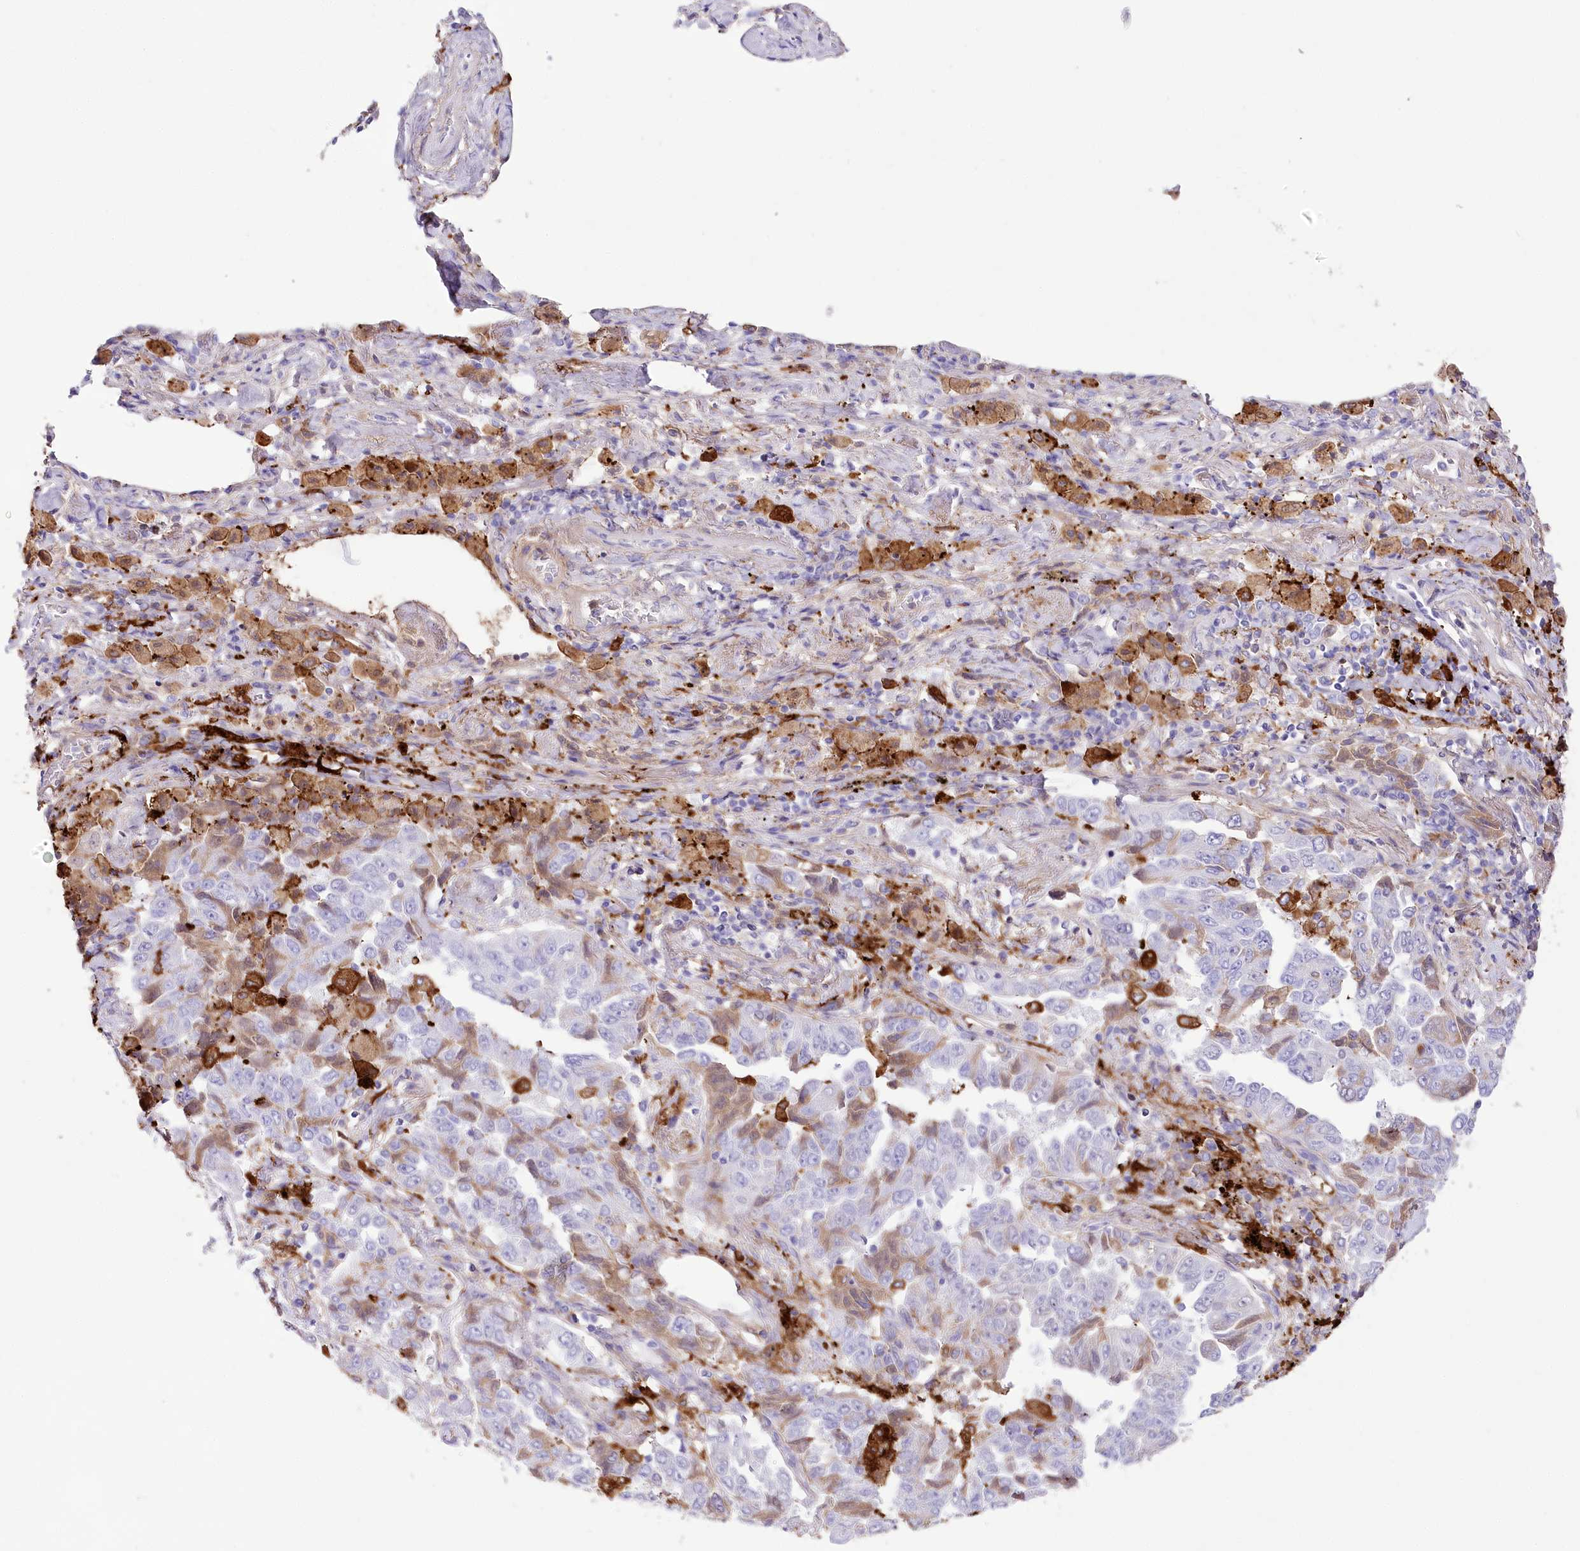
{"staining": {"intensity": "strong", "quantity": "<25%", "location": "cytoplasmic/membranous"}, "tissue": "lung cancer", "cell_type": "Tumor cells", "image_type": "cancer", "snomed": [{"axis": "morphology", "description": "Adenocarcinoma, NOS"}, {"axis": "topography", "description": "Lung"}], "caption": "Lung adenocarcinoma was stained to show a protein in brown. There is medium levels of strong cytoplasmic/membranous staining in approximately <25% of tumor cells. (Stains: DAB (3,3'-diaminobenzidine) in brown, nuclei in blue, Microscopy: brightfield microscopy at high magnification).", "gene": "DNAJC19", "patient": {"sex": "female", "age": 51}}